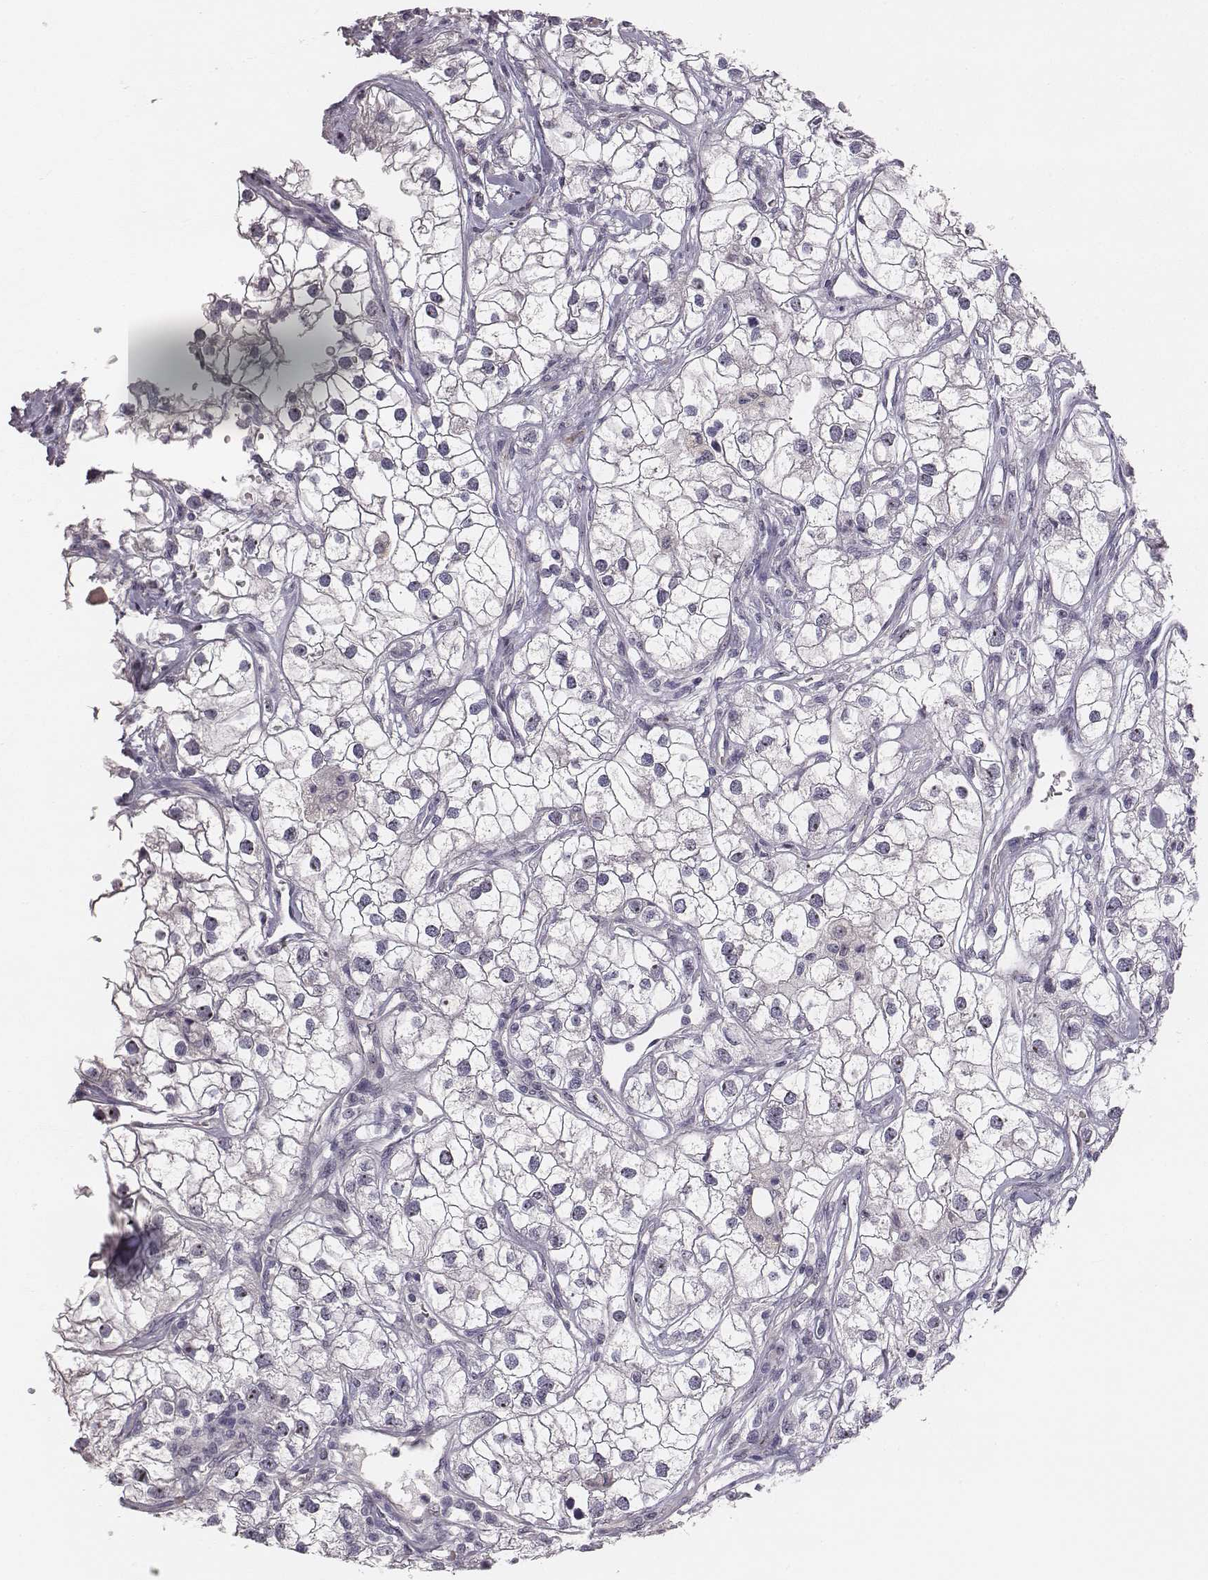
{"staining": {"intensity": "negative", "quantity": "none", "location": "none"}, "tissue": "renal cancer", "cell_type": "Tumor cells", "image_type": "cancer", "snomed": [{"axis": "morphology", "description": "Adenocarcinoma, NOS"}, {"axis": "topography", "description": "Kidney"}], "caption": "Tumor cells are negative for protein expression in human renal adenocarcinoma. (Stains: DAB immunohistochemistry with hematoxylin counter stain, Microscopy: brightfield microscopy at high magnification).", "gene": "NIFK", "patient": {"sex": "male", "age": 59}}